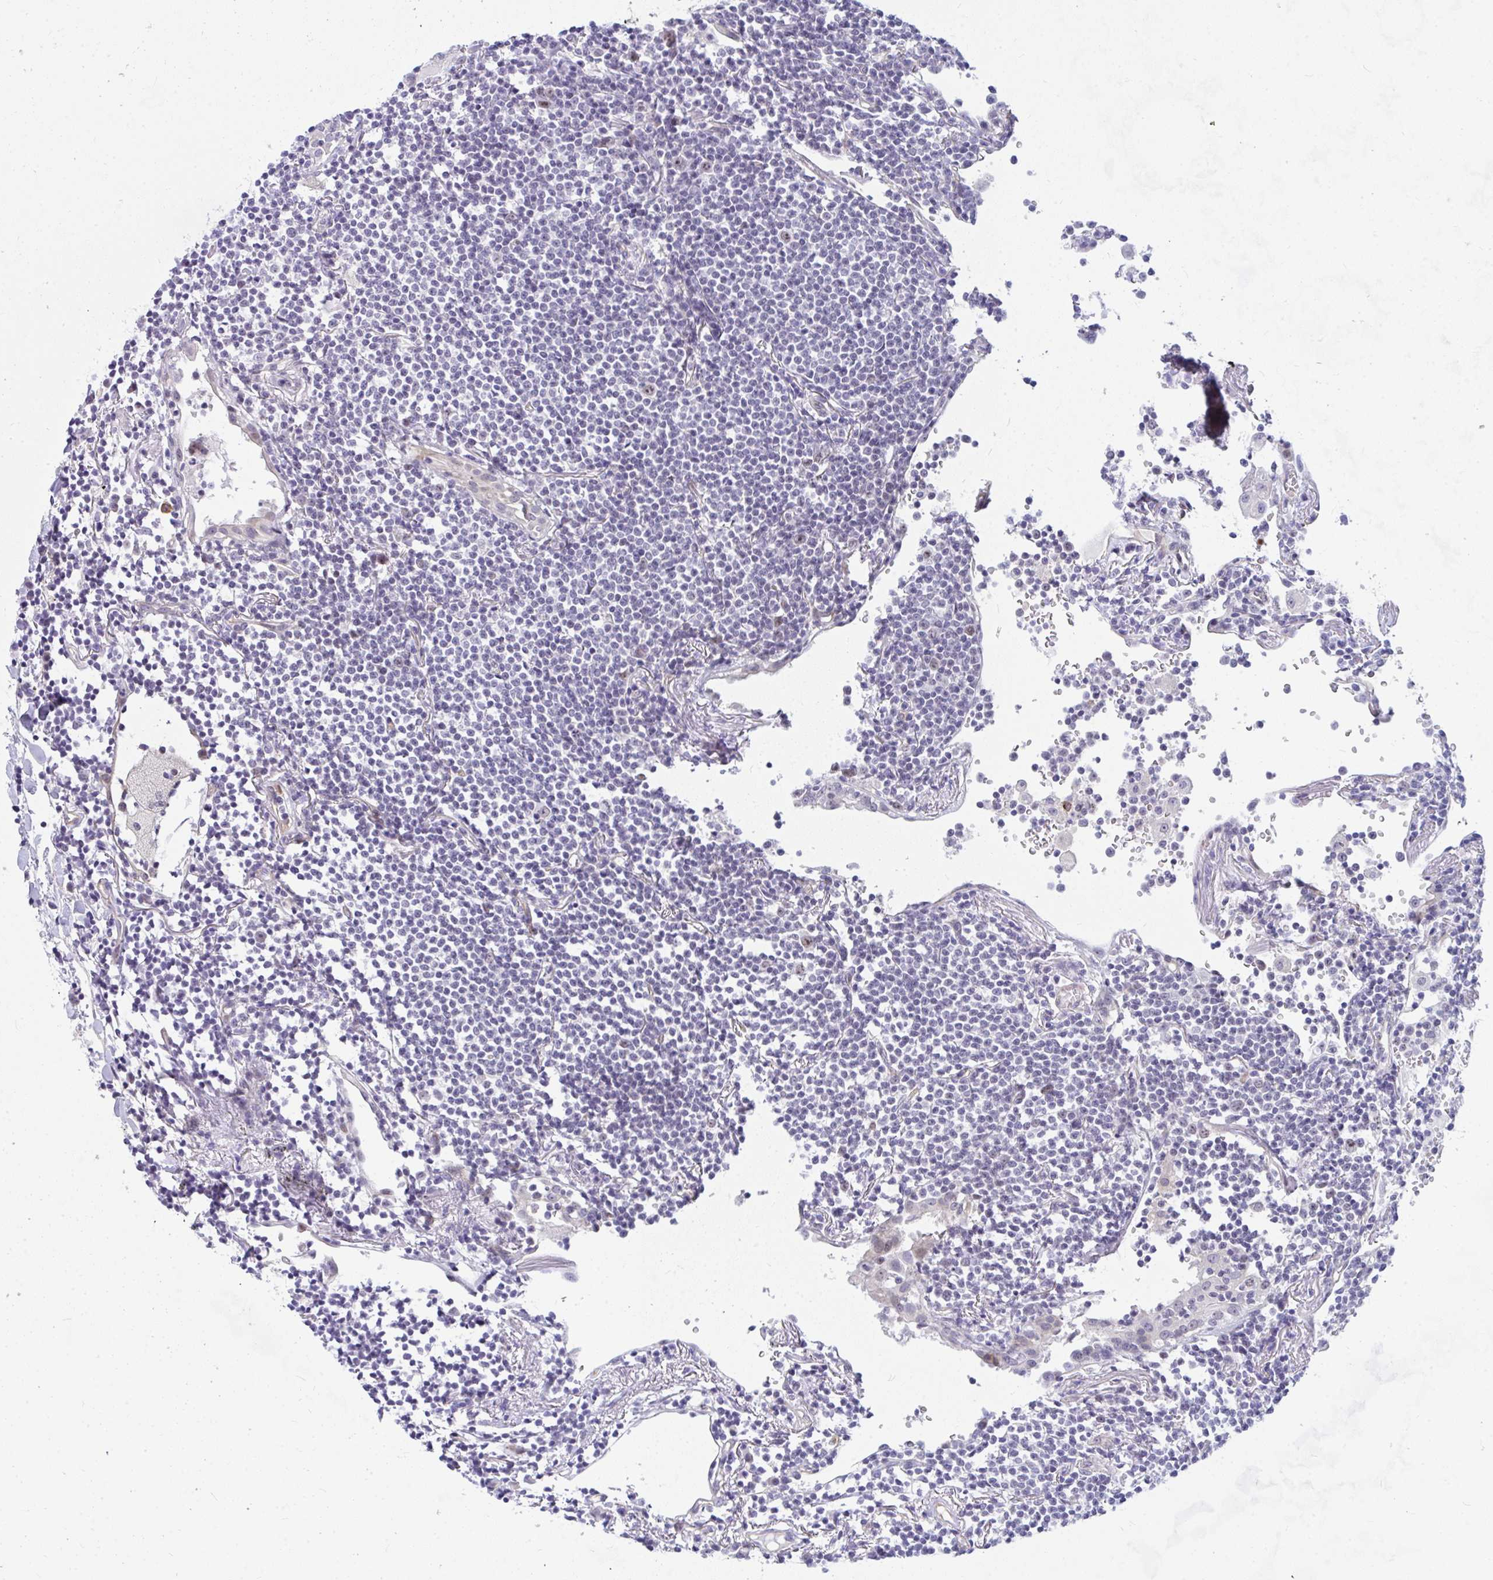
{"staining": {"intensity": "negative", "quantity": "none", "location": "none"}, "tissue": "lymphoma", "cell_type": "Tumor cells", "image_type": "cancer", "snomed": [{"axis": "morphology", "description": "Malignant lymphoma, non-Hodgkin's type, Low grade"}, {"axis": "topography", "description": "Lung"}], "caption": "There is no significant staining in tumor cells of low-grade malignant lymphoma, non-Hodgkin's type.", "gene": "NFXL1", "patient": {"sex": "female", "age": 71}}